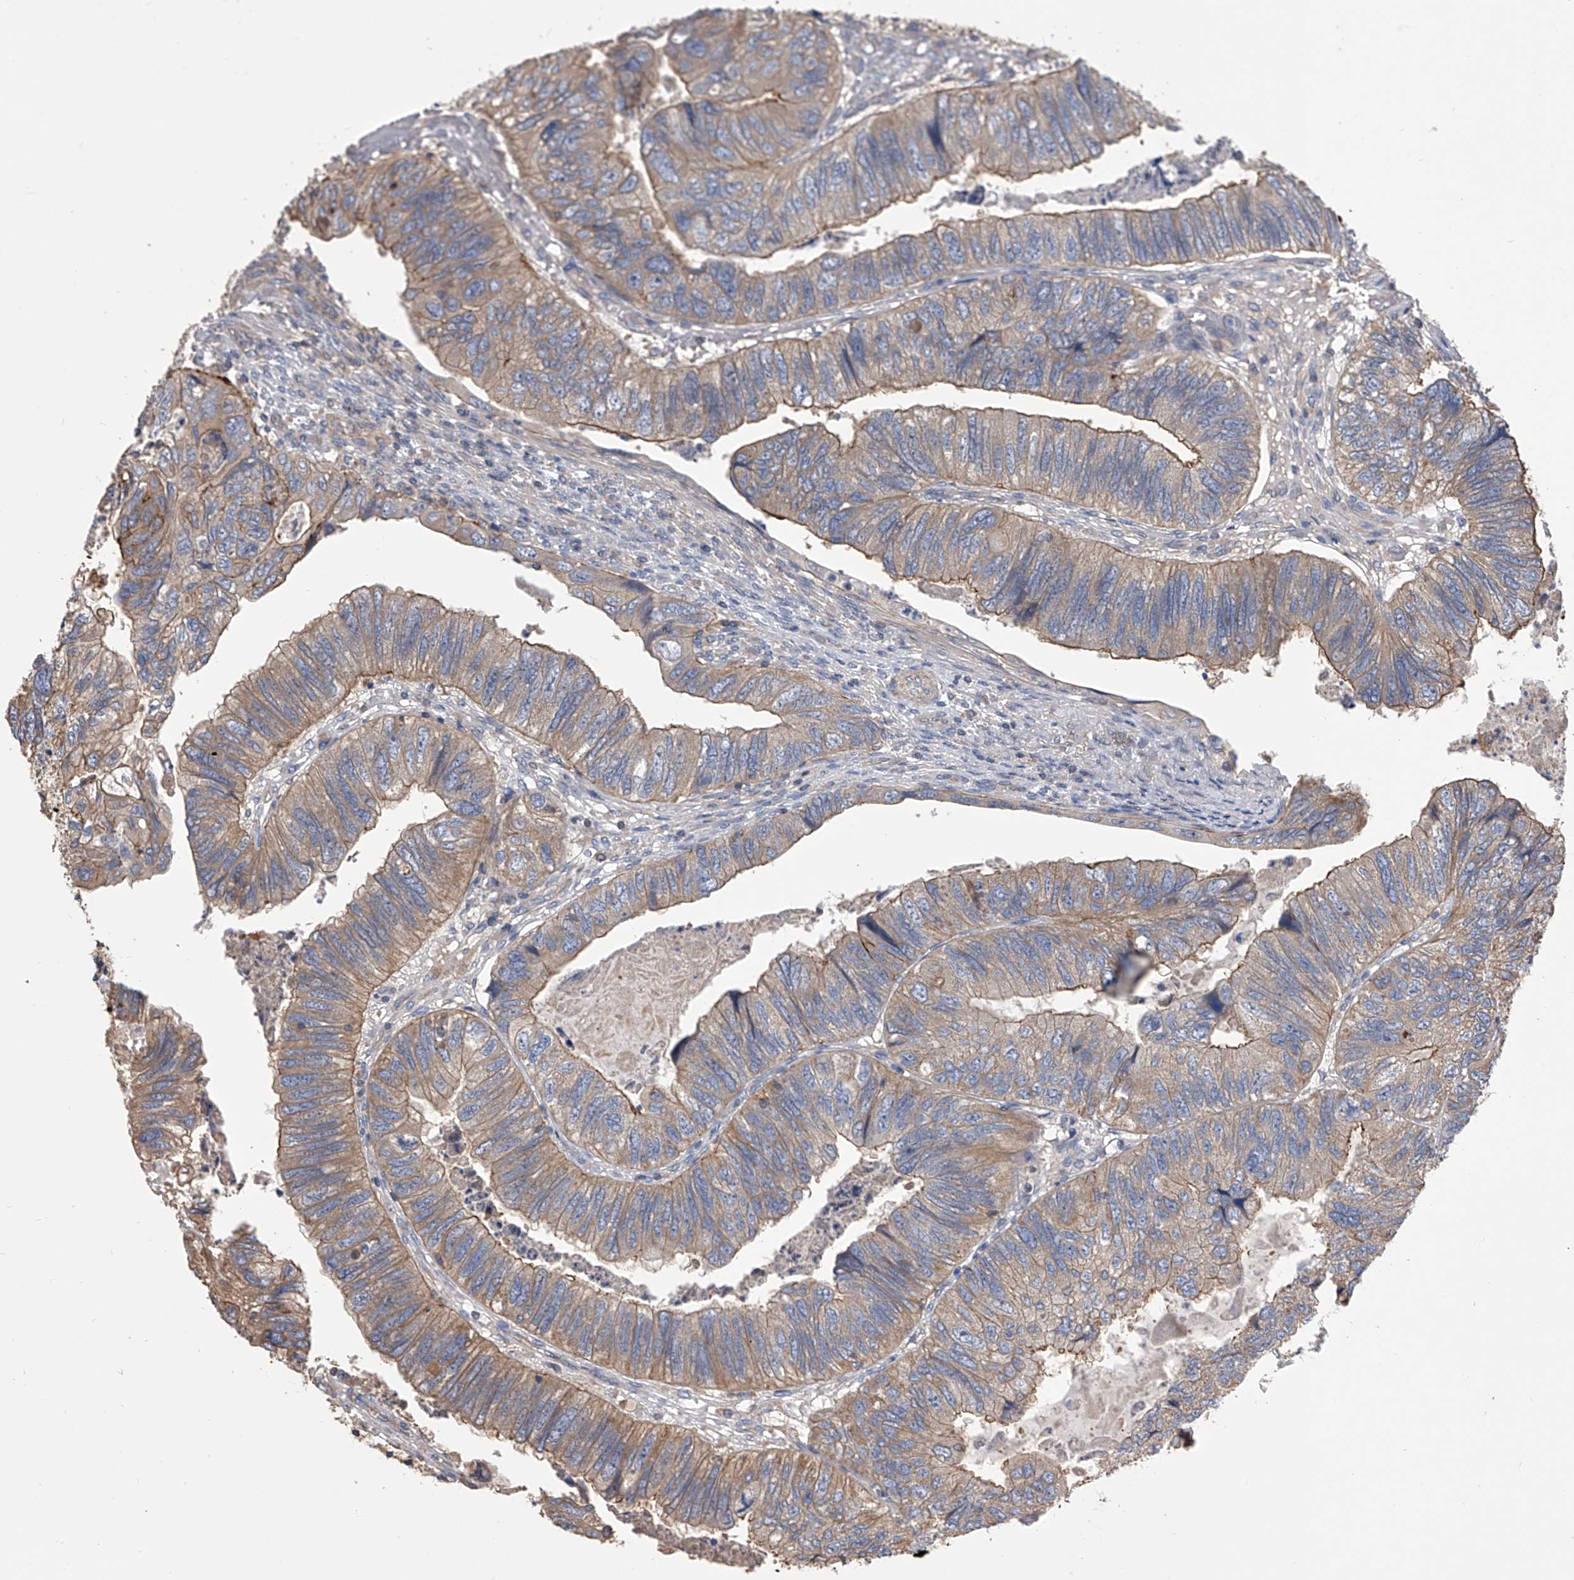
{"staining": {"intensity": "moderate", "quantity": "25%-75%", "location": "cytoplasmic/membranous"}, "tissue": "colorectal cancer", "cell_type": "Tumor cells", "image_type": "cancer", "snomed": [{"axis": "morphology", "description": "Adenocarcinoma, NOS"}, {"axis": "topography", "description": "Rectum"}], "caption": "Colorectal cancer (adenocarcinoma) stained with a protein marker displays moderate staining in tumor cells.", "gene": "CUL7", "patient": {"sex": "male", "age": 63}}